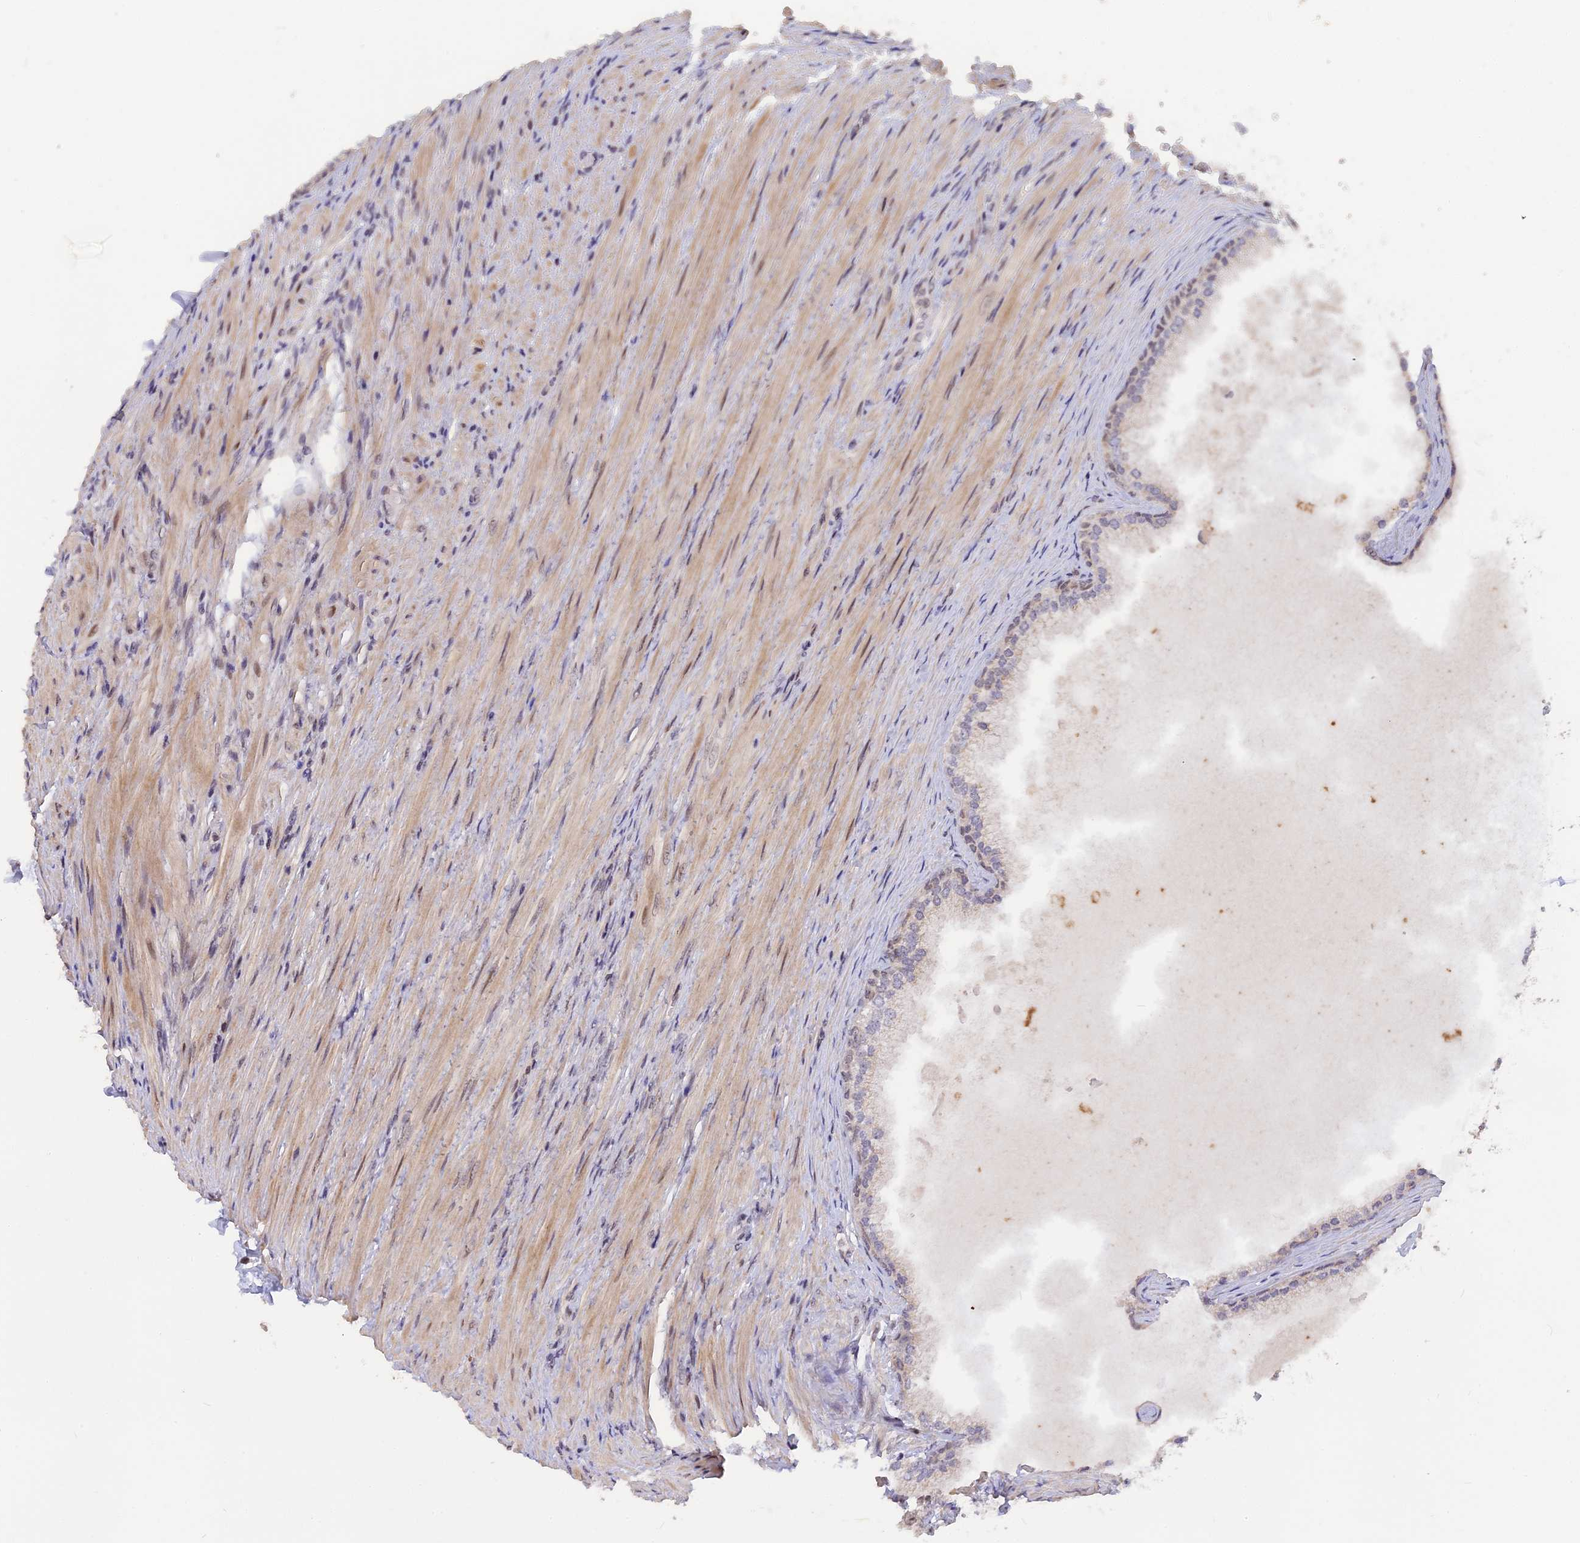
{"staining": {"intensity": "negative", "quantity": "none", "location": "none"}, "tissue": "prostate", "cell_type": "Glandular cells", "image_type": "normal", "snomed": [{"axis": "morphology", "description": "Normal tissue, NOS"}, {"axis": "topography", "description": "Prostate"}], "caption": "The histopathology image exhibits no significant positivity in glandular cells of prostate. The staining is performed using DAB brown chromogen with nuclei counter-stained in using hematoxylin.", "gene": "POLR2C", "patient": {"sex": "male", "age": 76}}